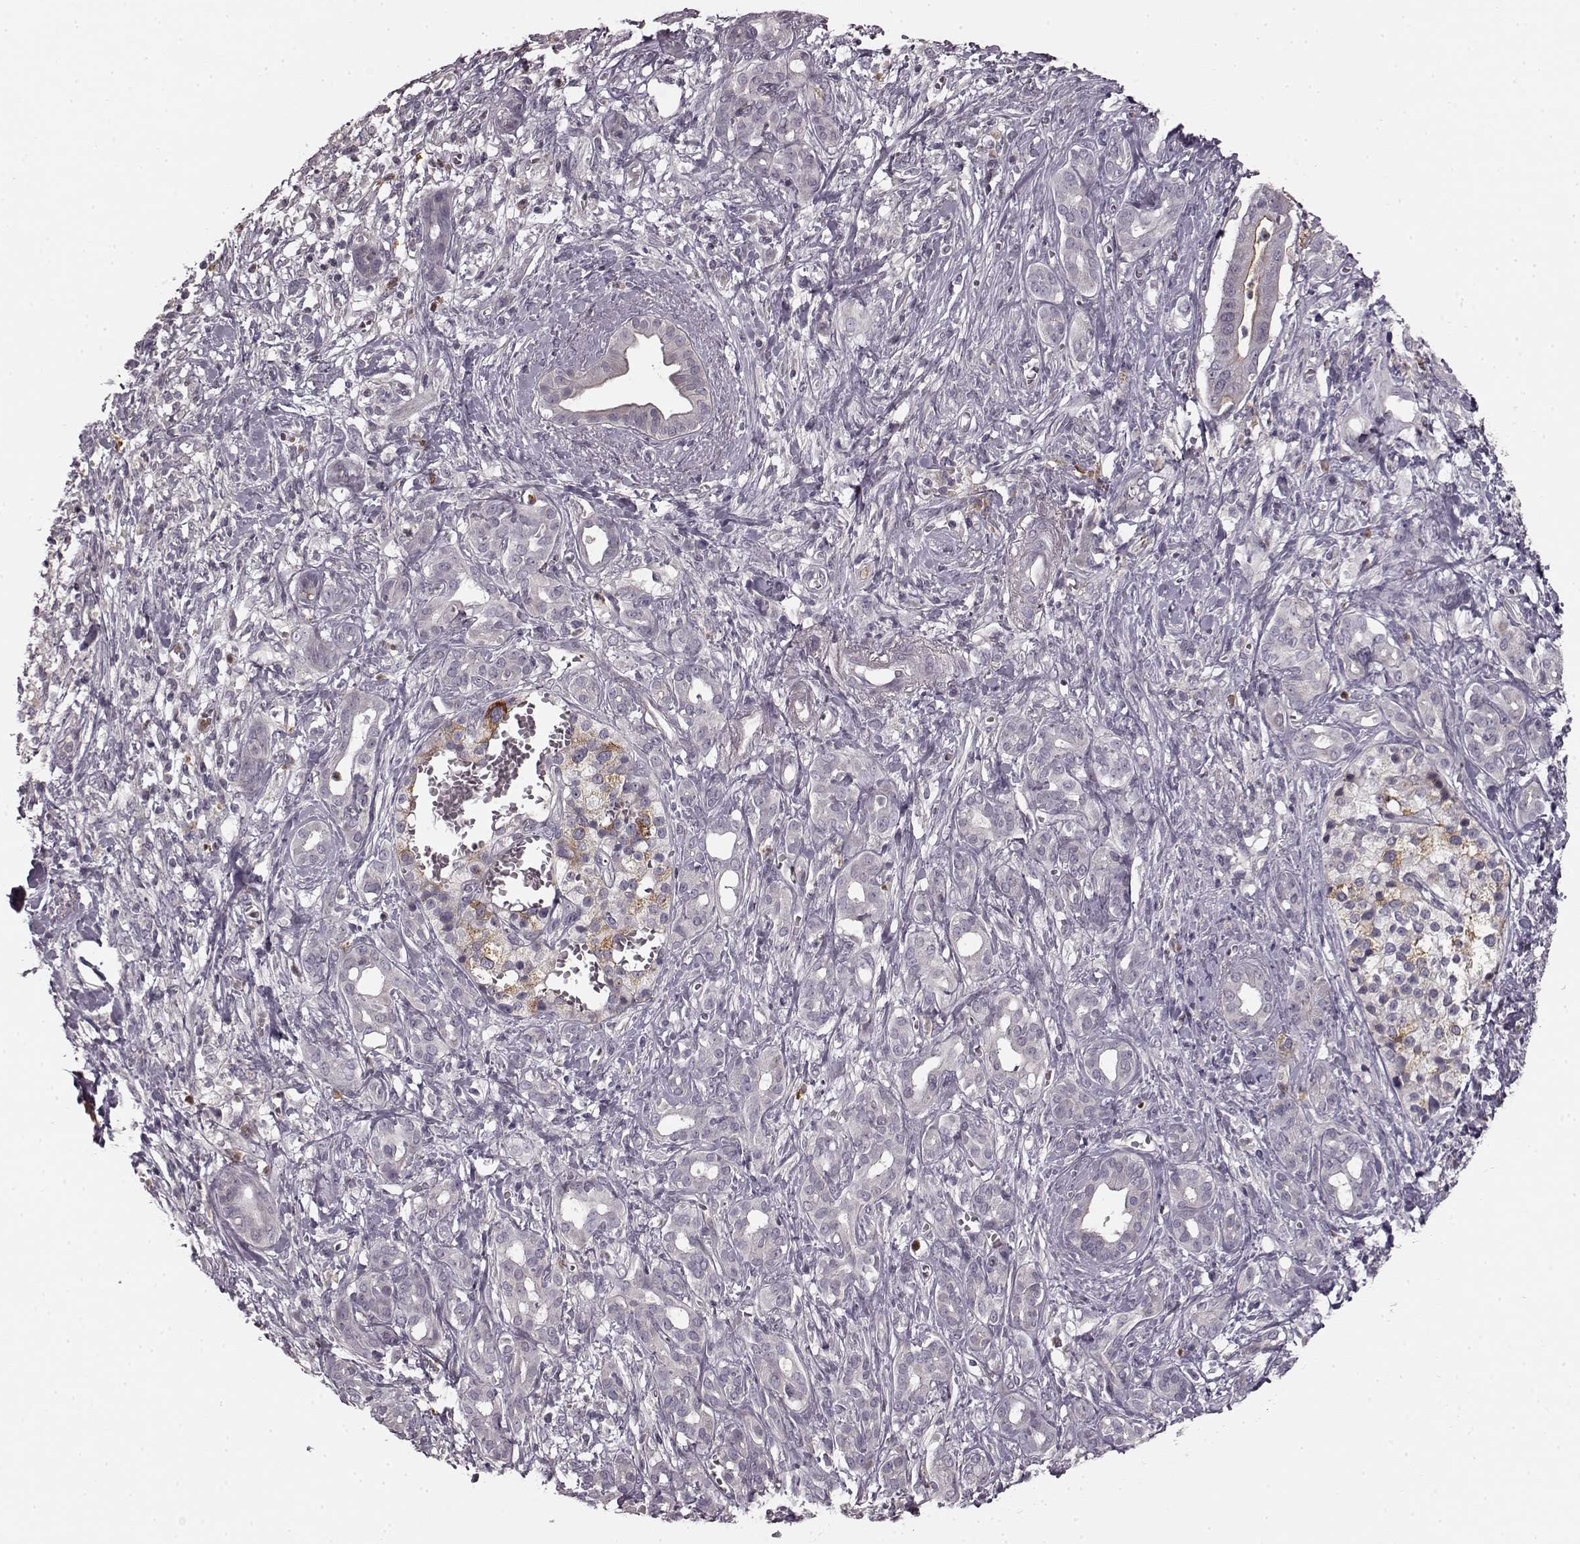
{"staining": {"intensity": "negative", "quantity": "none", "location": "none"}, "tissue": "pancreatic cancer", "cell_type": "Tumor cells", "image_type": "cancer", "snomed": [{"axis": "morphology", "description": "Adenocarcinoma, NOS"}, {"axis": "topography", "description": "Pancreas"}], "caption": "Pancreatic cancer was stained to show a protein in brown. There is no significant staining in tumor cells.", "gene": "CHIT1", "patient": {"sex": "male", "age": 61}}